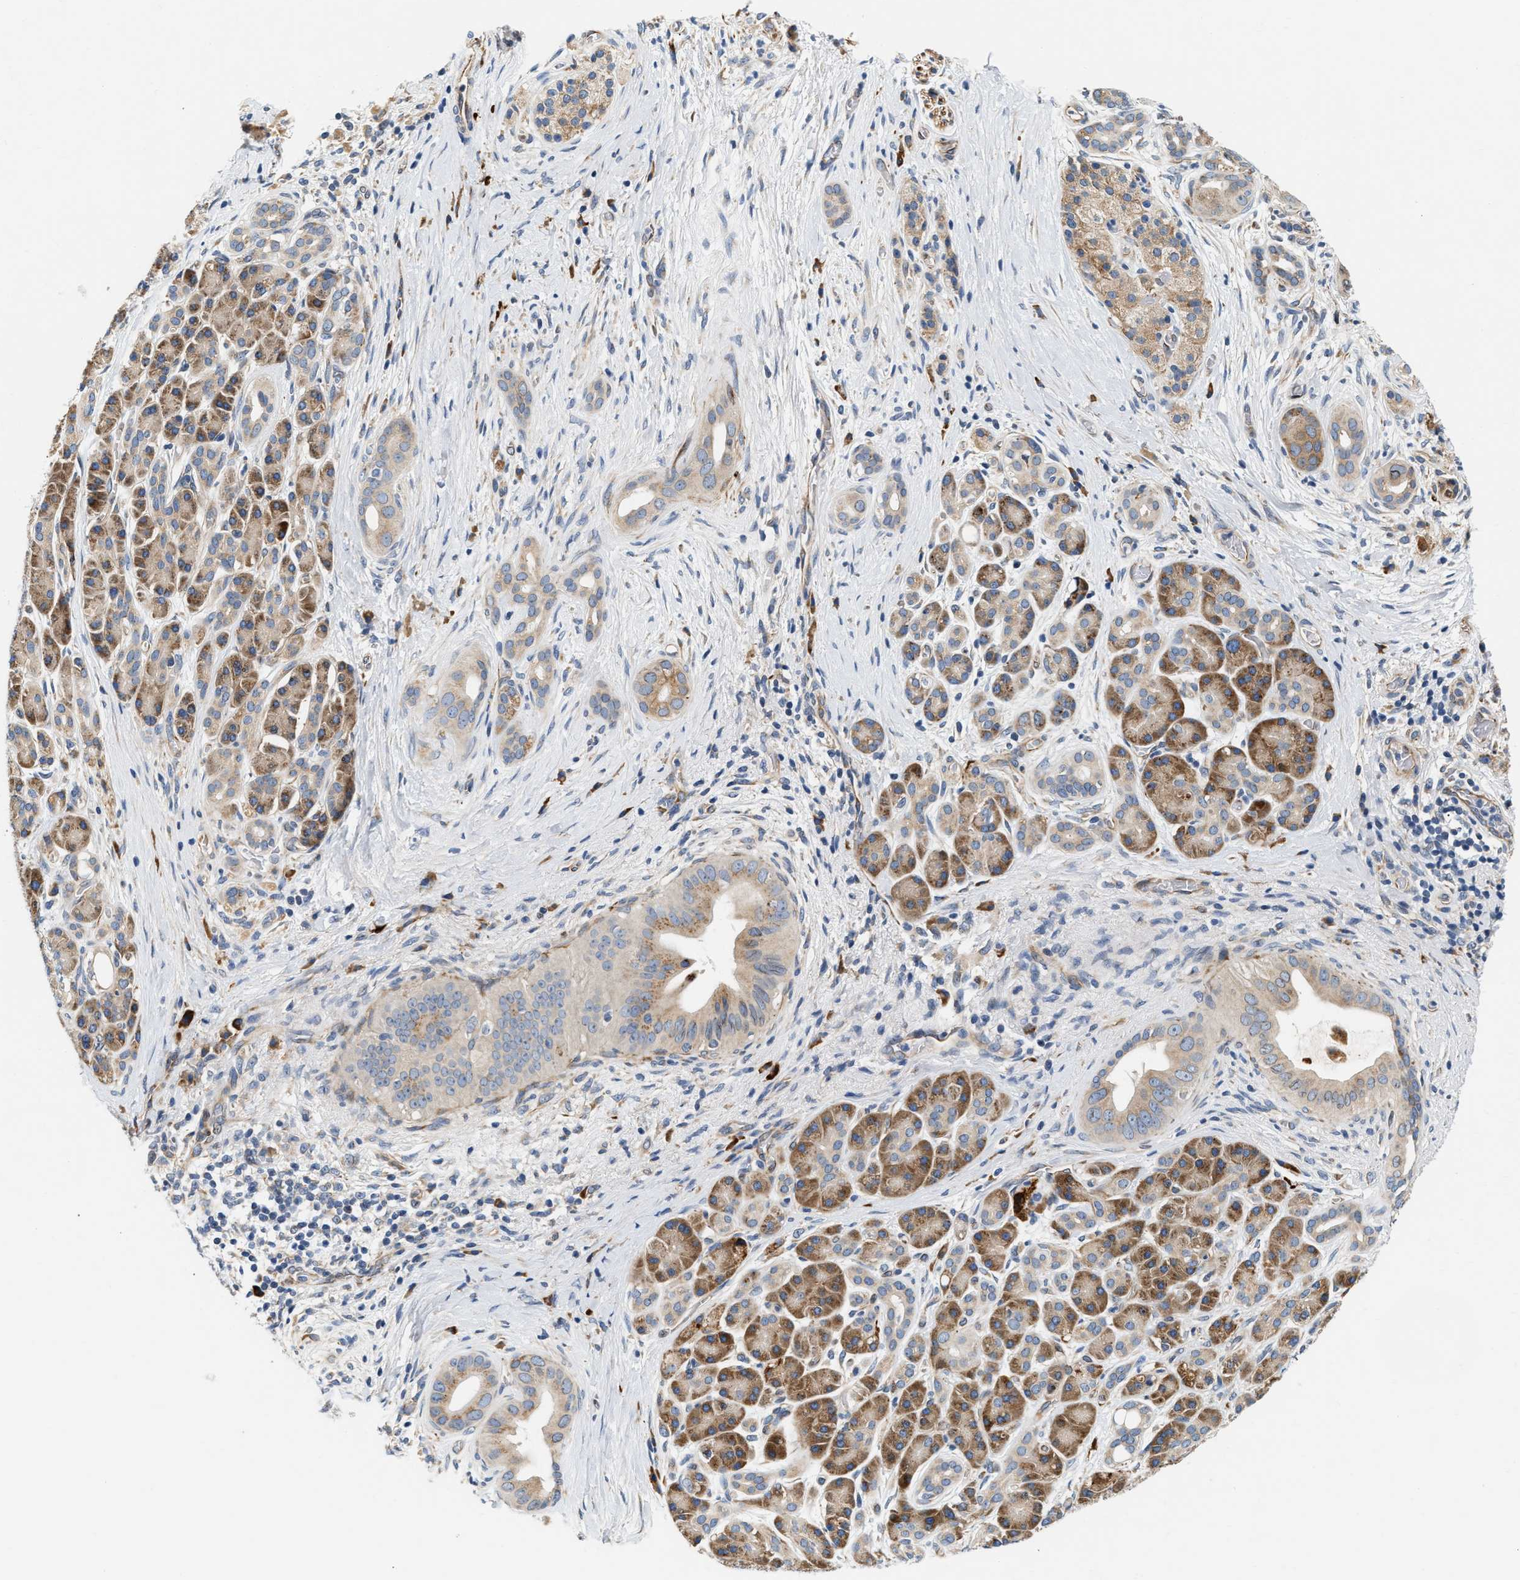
{"staining": {"intensity": "weak", "quantity": "25%-75%", "location": "cytoplasmic/membranous"}, "tissue": "pancreatic cancer", "cell_type": "Tumor cells", "image_type": "cancer", "snomed": [{"axis": "morphology", "description": "Adenocarcinoma, NOS"}, {"axis": "topography", "description": "Pancreas"}], "caption": "Protein analysis of pancreatic adenocarcinoma tissue demonstrates weak cytoplasmic/membranous staining in about 25%-75% of tumor cells.", "gene": "IFT74", "patient": {"sex": "male", "age": 55}}